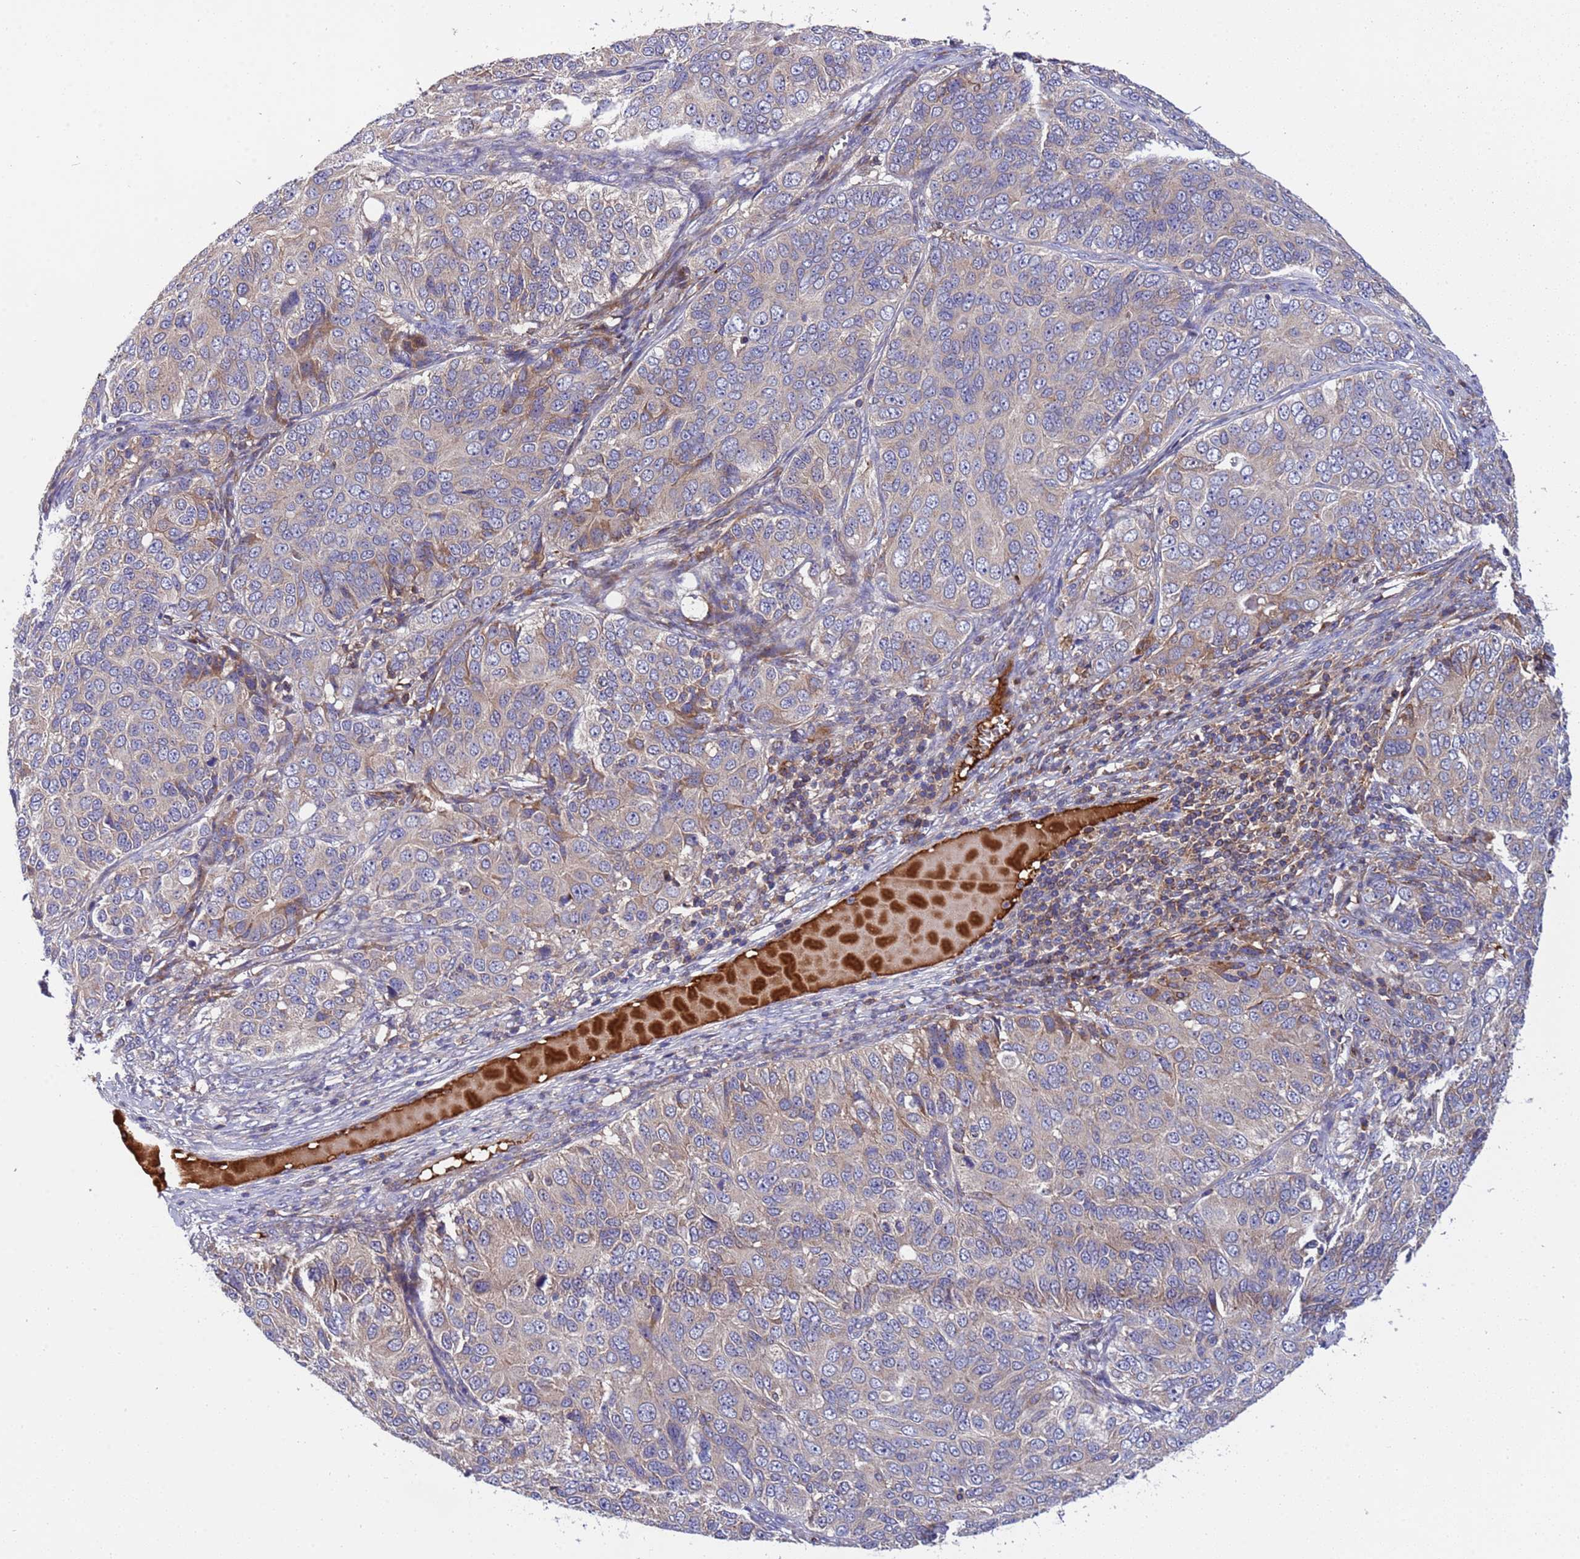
{"staining": {"intensity": "moderate", "quantity": "<25%", "location": "cytoplasmic/membranous"}, "tissue": "ovarian cancer", "cell_type": "Tumor cells", "image_type": "cancer", "snomed": [{"axis": "morphology", "description": "Carcinoma, endometroid"}, {"axis": "topography", "description": "Ovary"}], "caption": "Immunohistochemical staining of human ovarian endometroid carcinoma demonstrates moderate cytoplasmic/membranous protein positivity in about <25% of tumor cells. Nuclei are stained in blue.", "gene": "PARP16", "patient": {"sex": "female", "age": 51}}